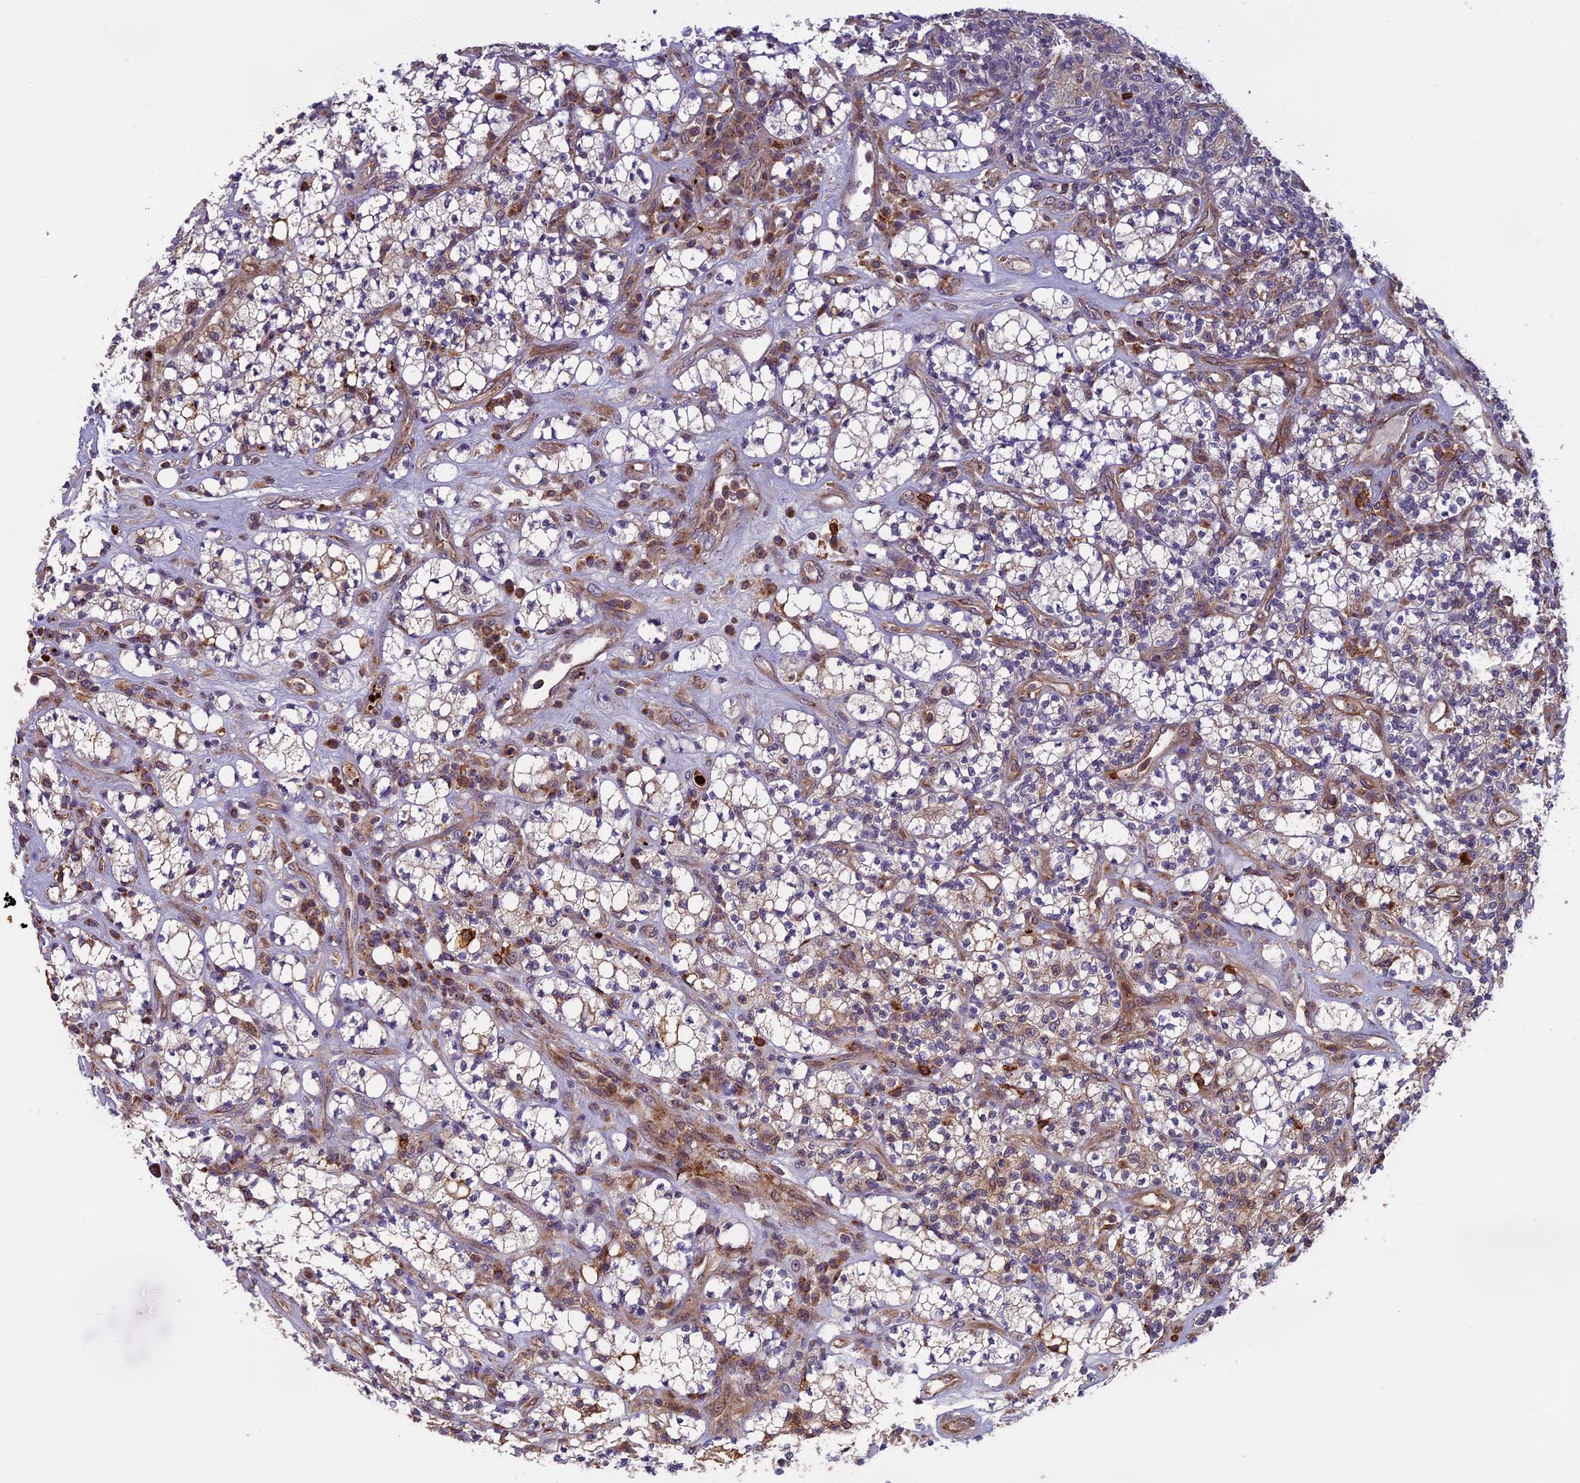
{"staining": {"intensity": "weak", "quantity": "<25%", "location": "cytoplasmic/membranous"}, "tissue": "renal cancer", "cell_type": "Tumor cells", "image_type": "cancer", "snomed": [{"axis": "morphology", "description": "Adenocarcinoma, NOS"}, {"axis": "topography", "description": "Kidney"}], "caption": "Tumor cells are negative for brown protein staining in renal adenocarcinoma.", "gene": "EDAR", "patient": {"sex": "male", "age": 77}}